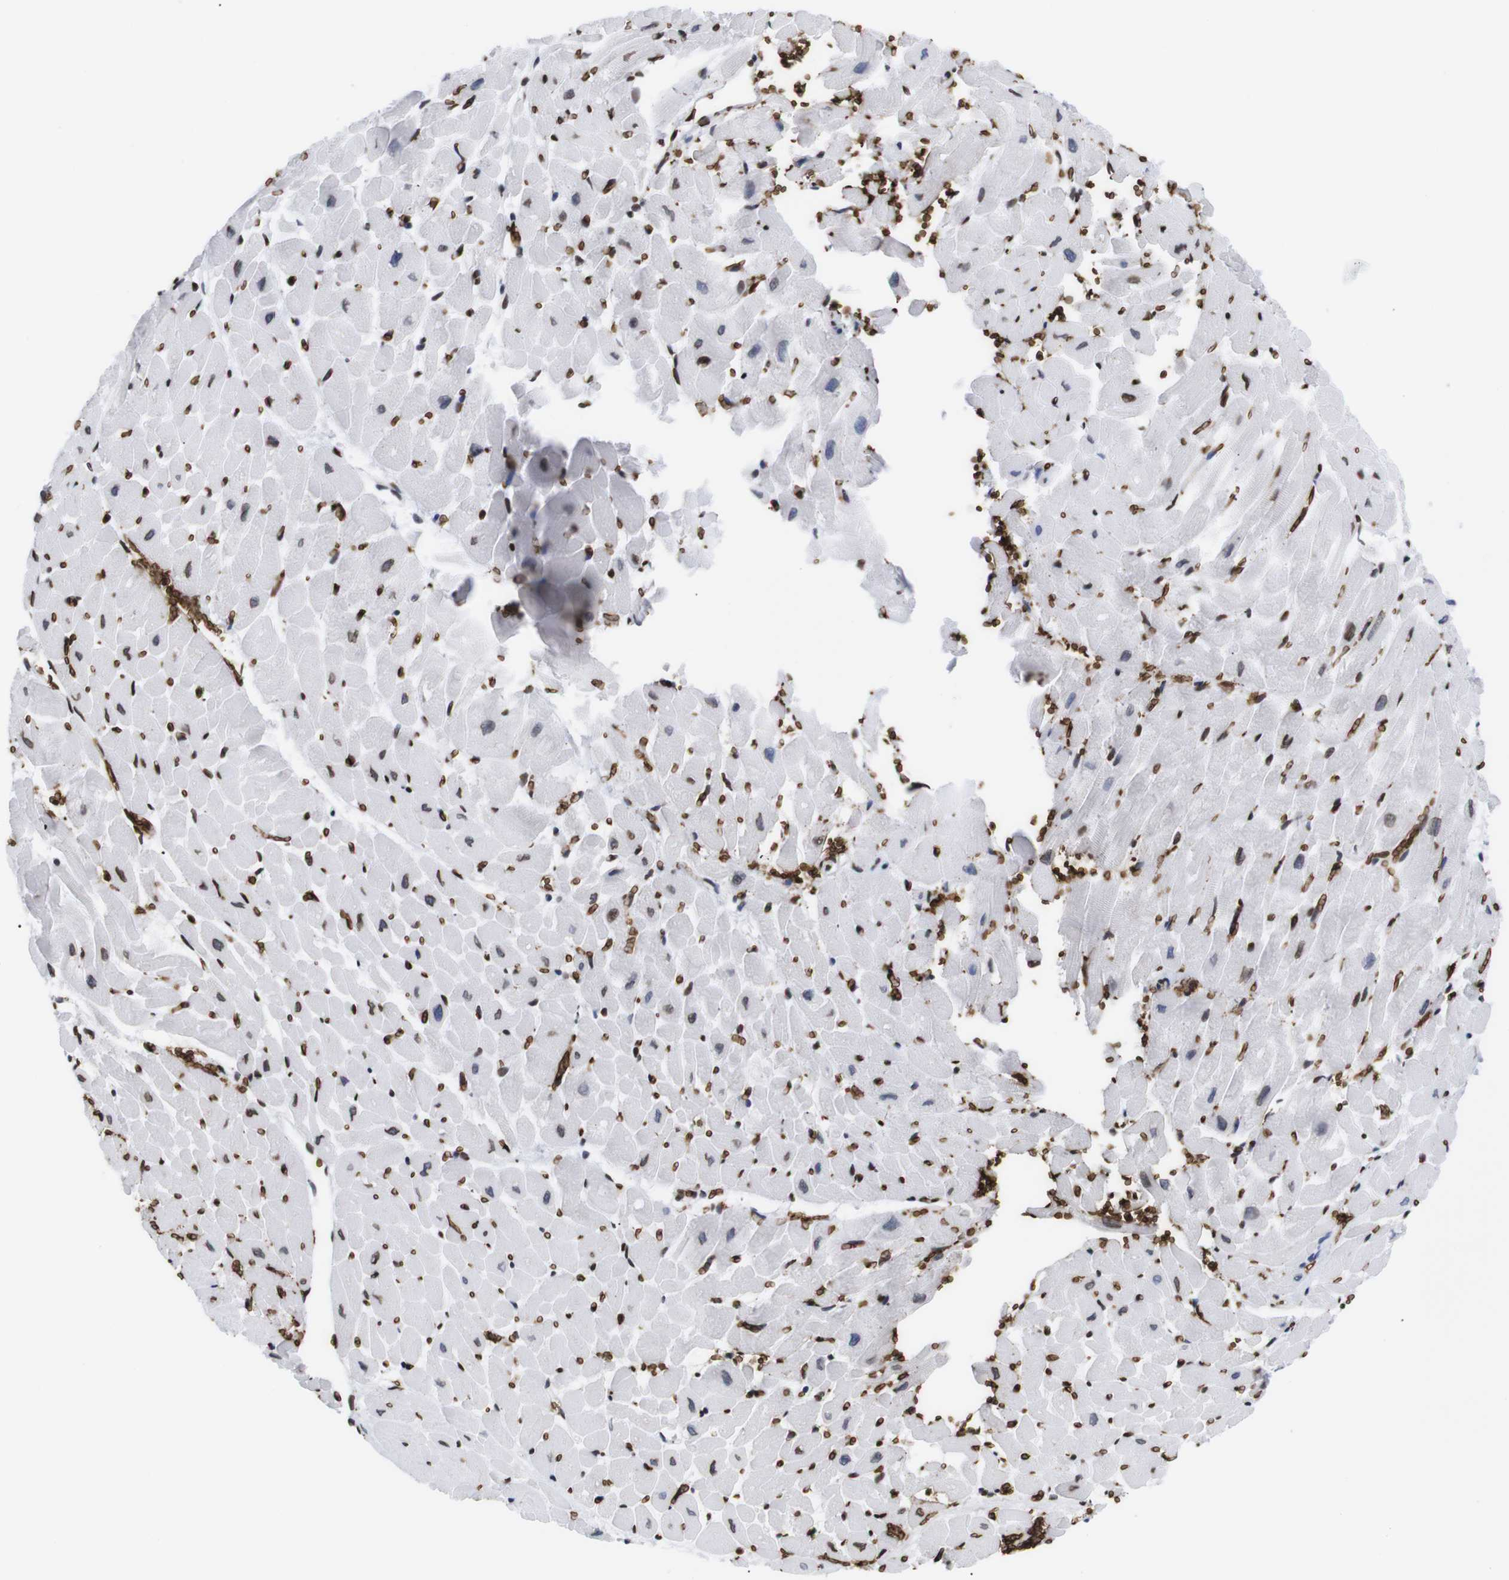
{"staining": {"intensity": "negative", "quantity": "none", "location": "none"}, "tissue": "heart muscle", "cell_type": "Cardiomyocytes", "image_type": "normal", "snomed": [{"axis": "morphology", "description": "Normal tissue, NOS"}, {"axis": "topography", "description": "Heart"}], "caption": "This image is of normal heart muscle stained with immunohistochemistry (IHC) to label a protein in brown with the nuclei are counter-stained blue. There is no positivity in cardiomyocytes.", "gene": "S1PR2", "patient": {"sex": "male", "age": 45}}